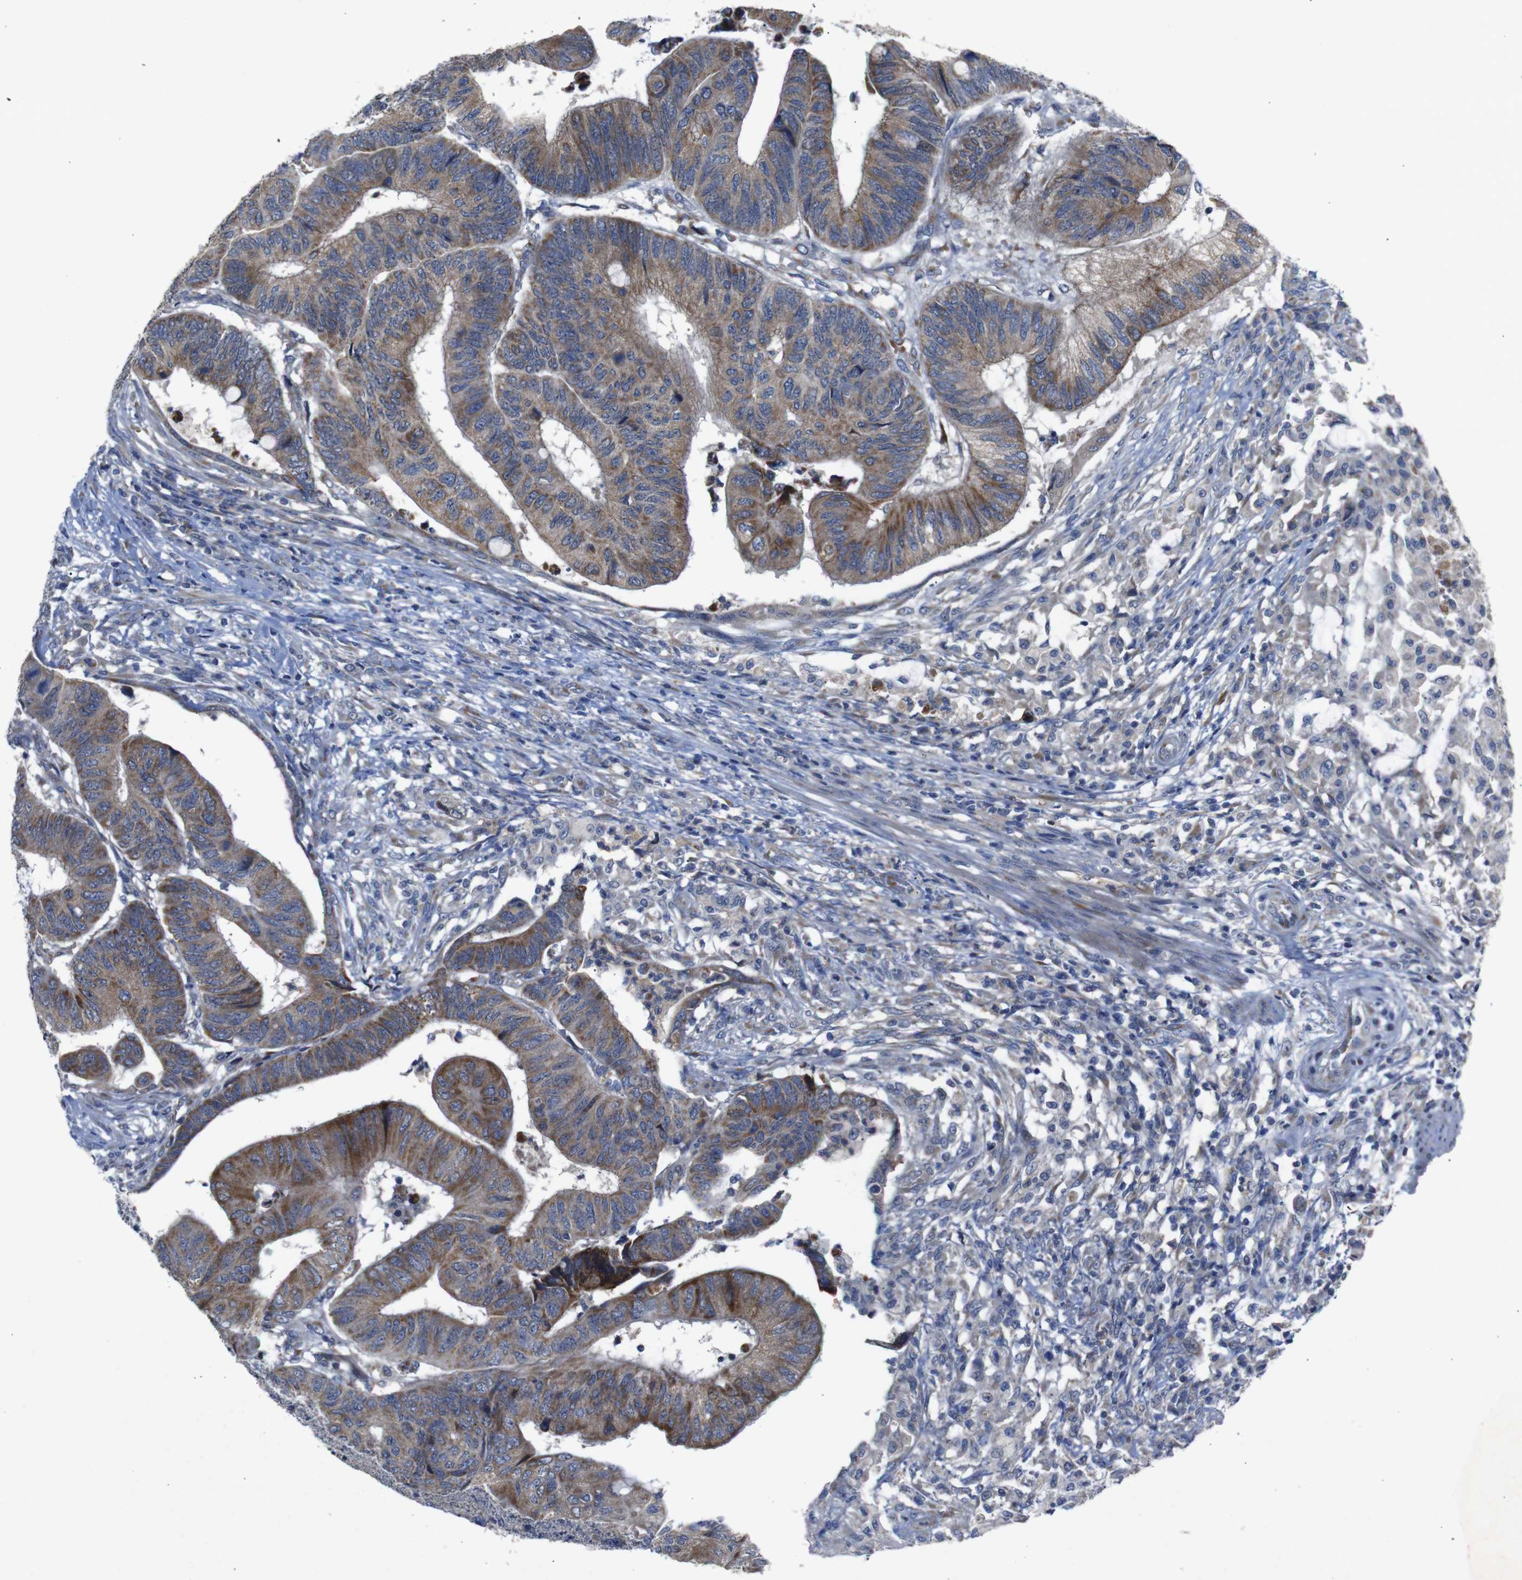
{"staining": {"intensity": "moderate", "quantity": ">75%", "location": "cytoplasmic/membranous"}, "tissue": "colorectal cancer", "cell_type": "Tumor cells", "image_type": "cancer", "snomed": [{"axis": "morphology", "description": "Normal tissue, NOS"}, {"axis": "morphology", "description": "Adenocarcinoma, NOS"}, {"axis": "topography", "description": "Rectum"}, {"axis": "topography", "description": "Peripheral nerve tissue"}], "caption": "Immunohistochemistry (IHC) (DAB) staining of colorectal adenocarcinoma exhibits moderate cytoplasmic/membranous protein expression in about >75% of tumor cells.", "gene": "CHST10", "patient": {"sex": "male", "age": 92}}